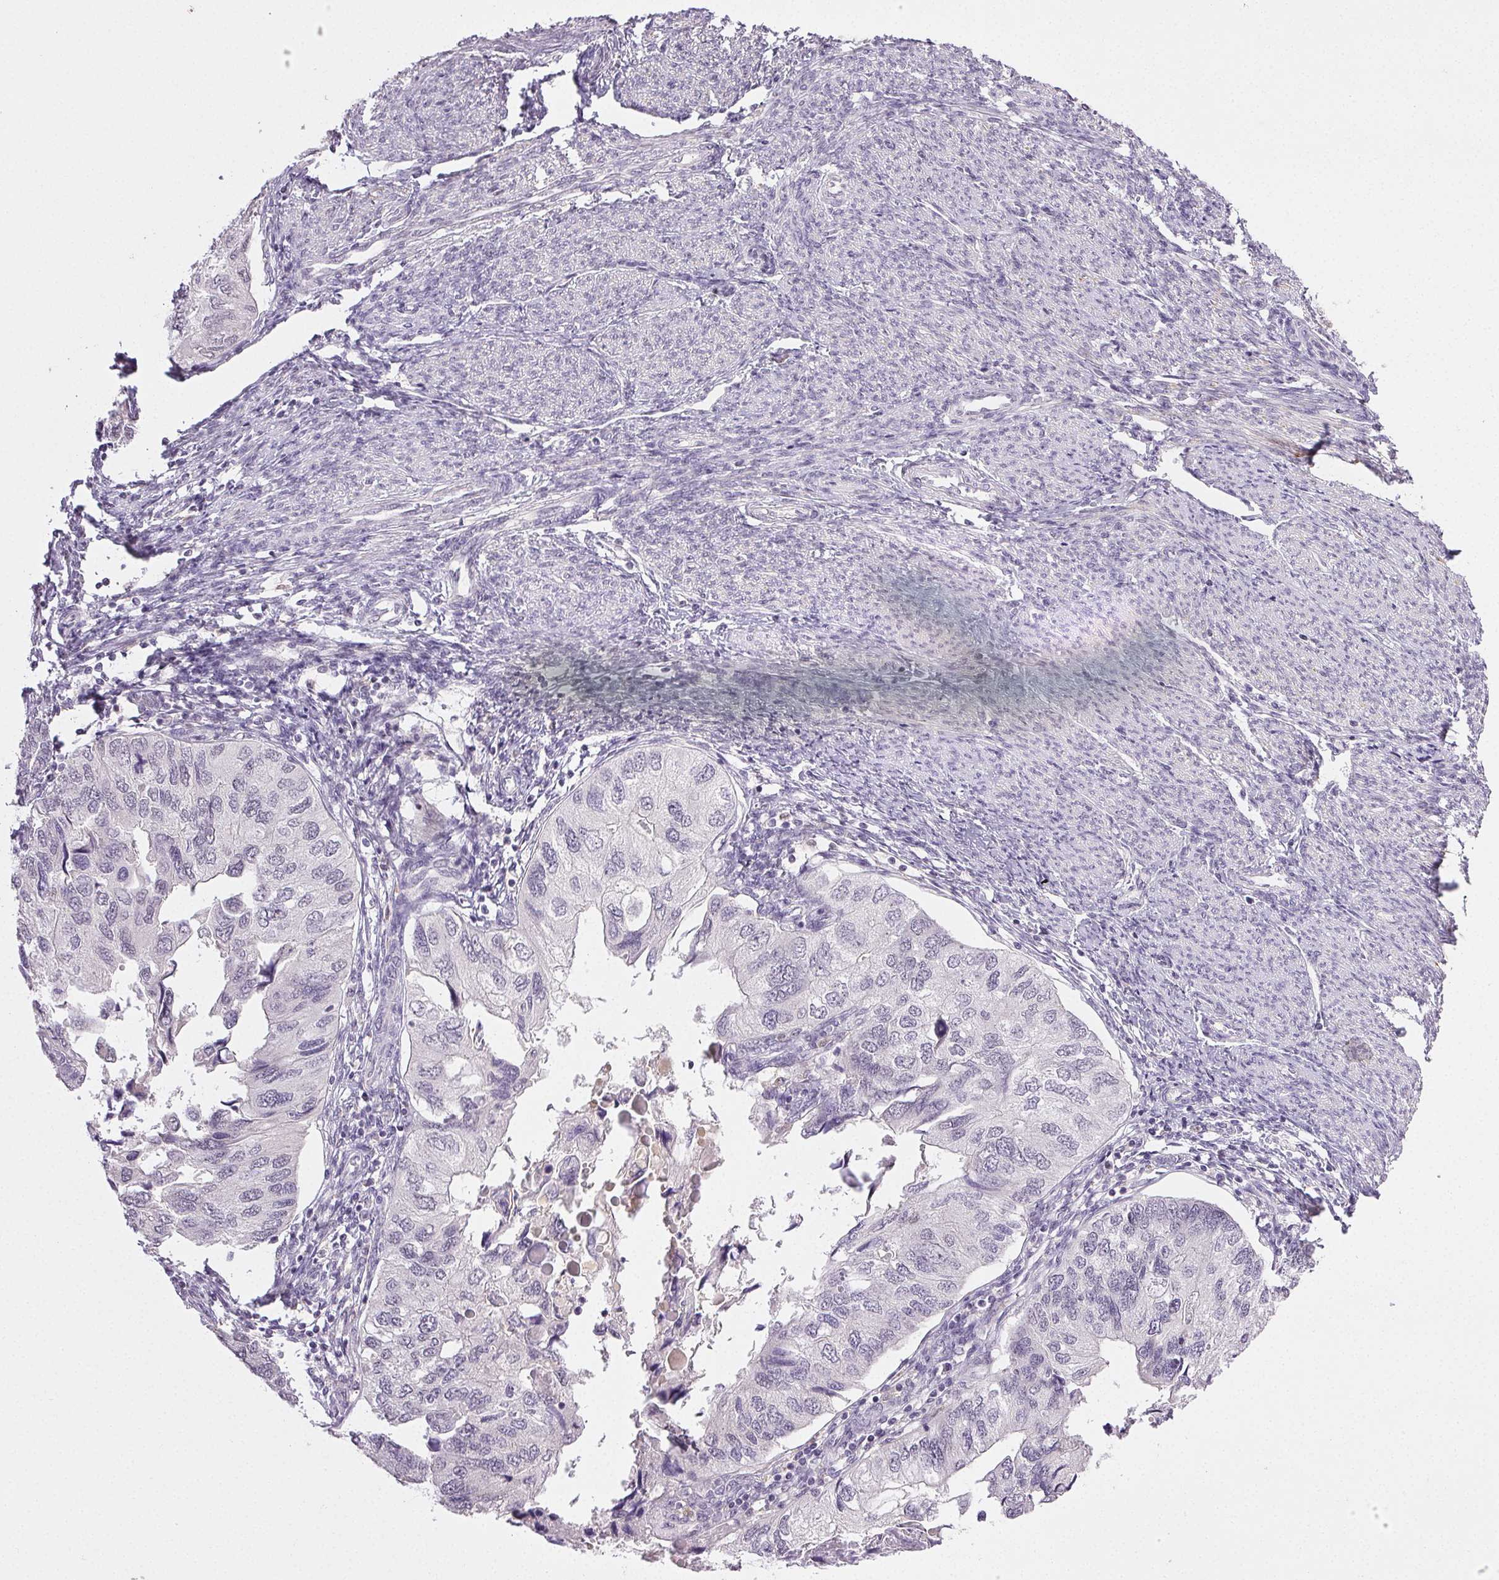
{"staining": {"intensity": "negative", "quantity": "none", "location": "none"}, "tissue": "endometrial cancer", "cell_type": "Tumor cells", "image_type": "cancer", "snomed": [{"axis": "morphology", "description": "Carcinoma, NOS"}, {"axis": "topography", "description": "Uterus"}], "caption": "The IHC histopathology image has no significant expression in tumor cells of endometrial cancer (carcinoma) tissue.", "gene": "PRPF18", "patient": {"sex": "female", "age": 76}}